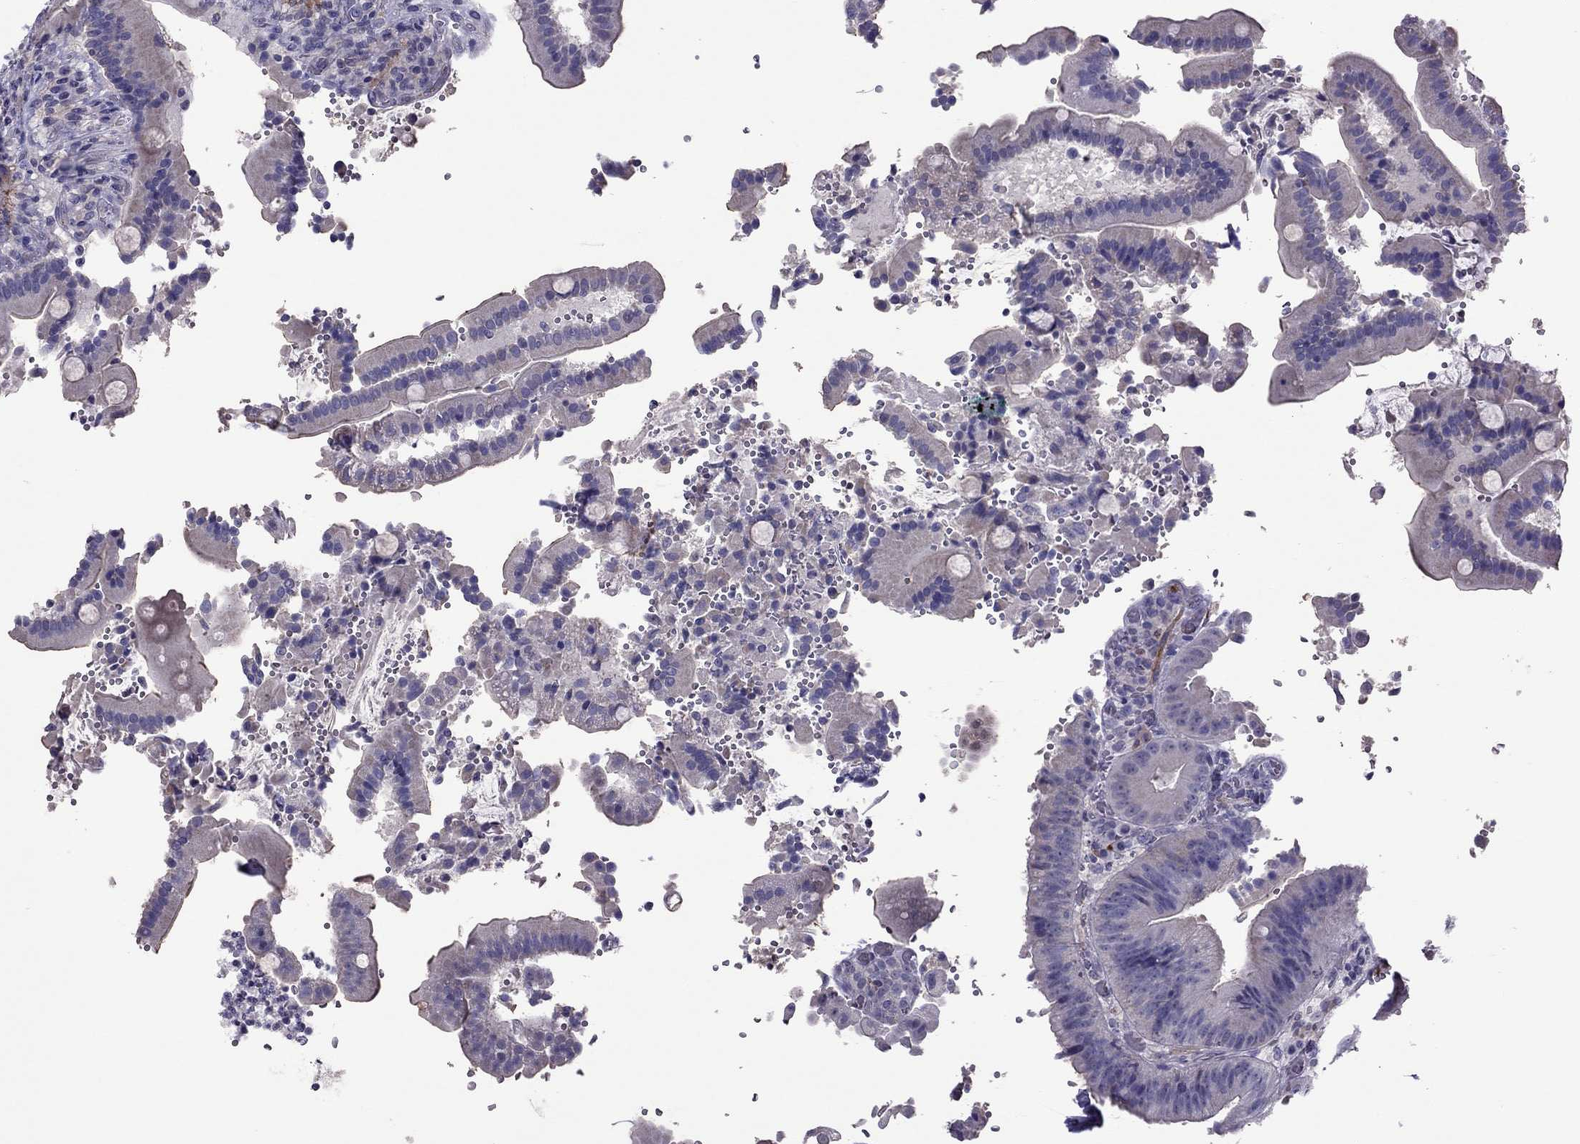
{"staining": {"intensity": "negative", "quantity": "none", "location": "none"}, "tissue": "duodenum", "cell_type": "Glandular cells", "image_type": "normal", "snomed": [{"axis": "morphology", "description": "Normal tissue, NOS"}, {"axis": "topography", "description": "Duodenum"}], "caption": "Glandular cells show no significant protein staining in normal duodenum. The staining is performed using DAB (3,3'-diaminobenzidine) brown chromogen with nuclei counter-stained in using hematoxylin.", "gene": "SLC16A8", "patient": {"sex": "female", "age": 62}}